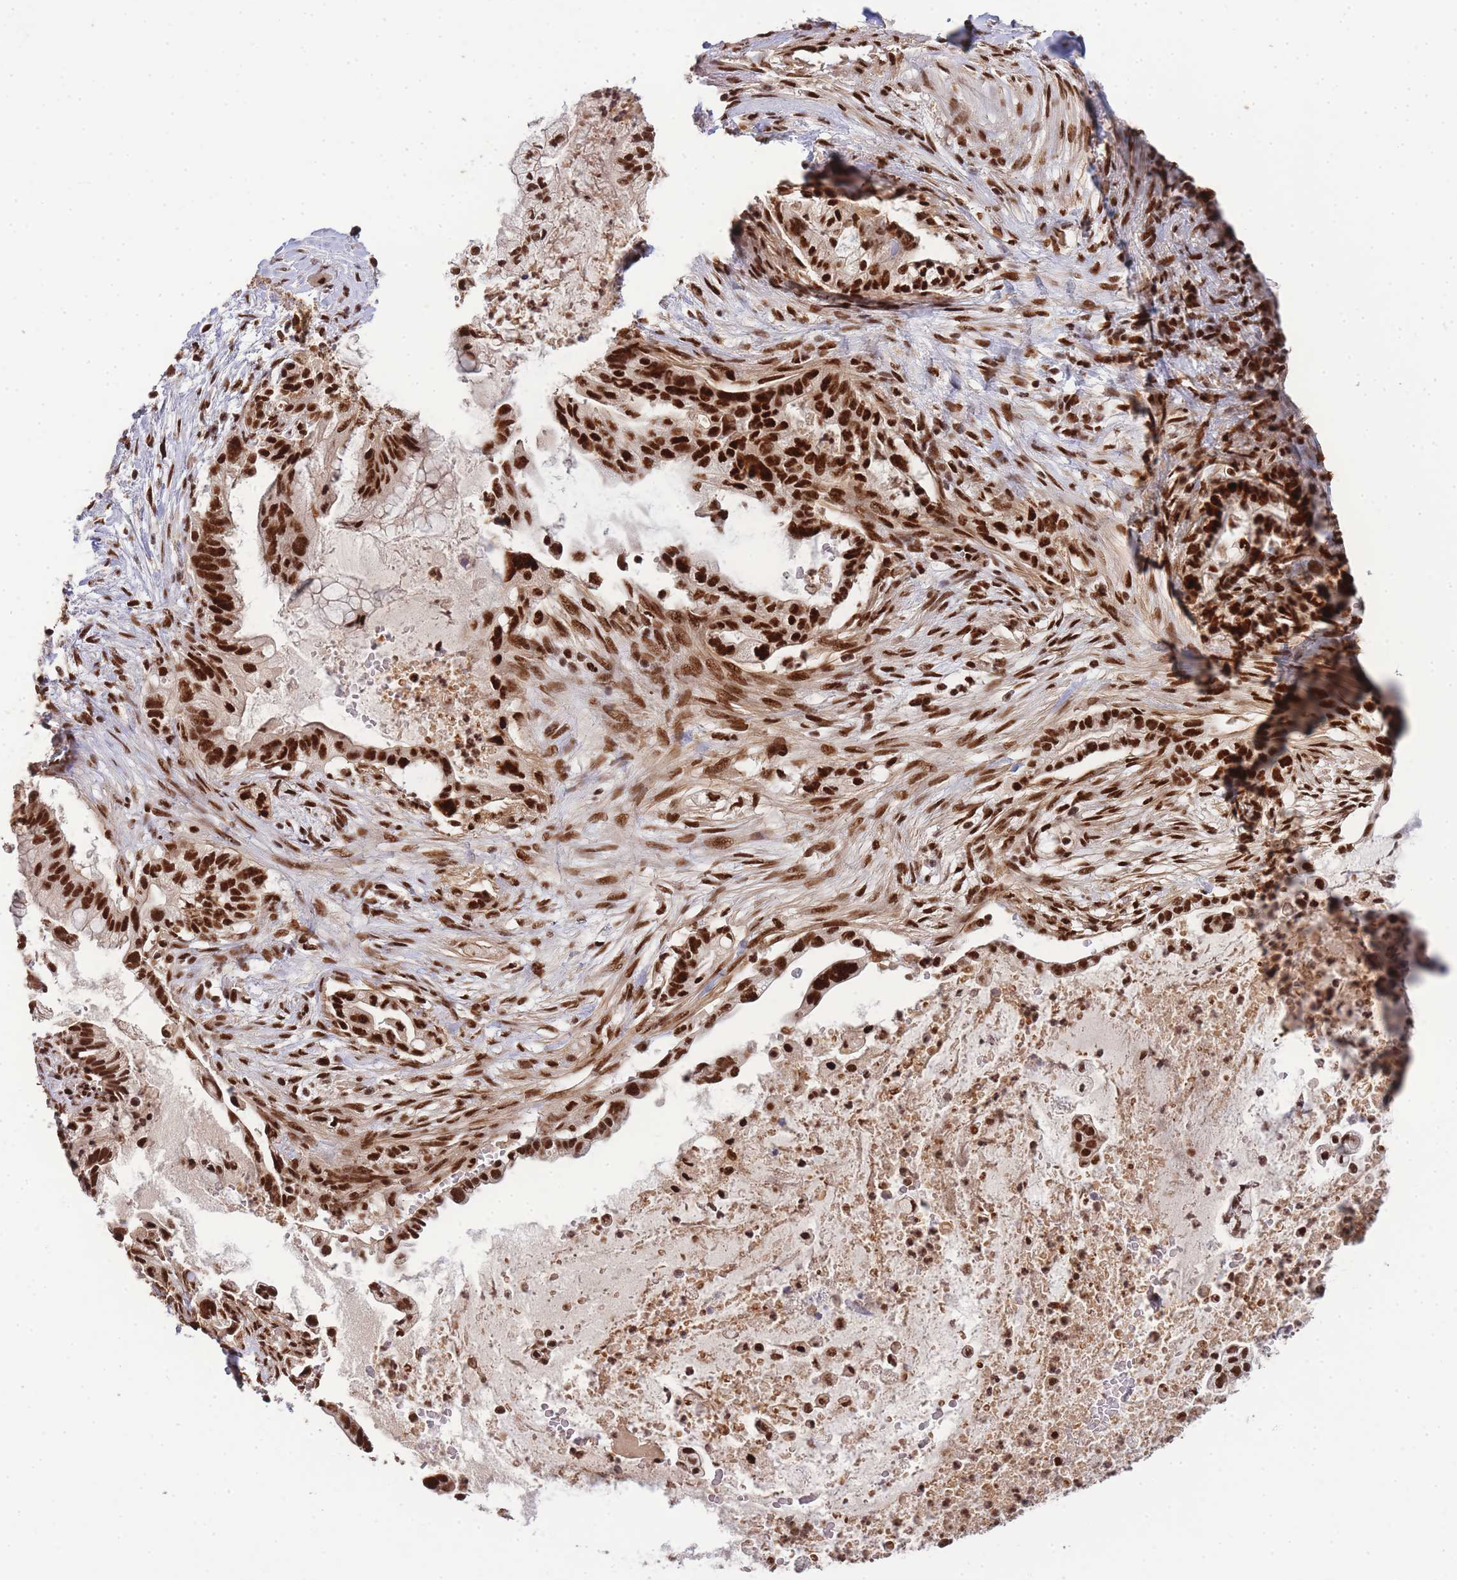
{"staining": {"intensity": "strong", "quantity": ">75%", "location": "nuclear"}, "tissue": "pancreatic cancer", "cell_type": "Tumor cells", "image_type": "cancer", "snomed": [{"axis": "morphology", "description": "Adenocarcinoma, NOS"}, {"axis": "topography", "description": "Pancreas"}], "caption": "IHC (DAB) staining of adenocarcinoma (pancreatic) shows strong nuclear protein expression in about >75% of tumor cells. Using DAB (3,3'-diaminobenzidine) (brown) and hematoxylin (blue) stains, captured at high magnification using brightfield microscopy.", "gene": "PRKDC", "patient": {"sex": "male", "age": 44}}